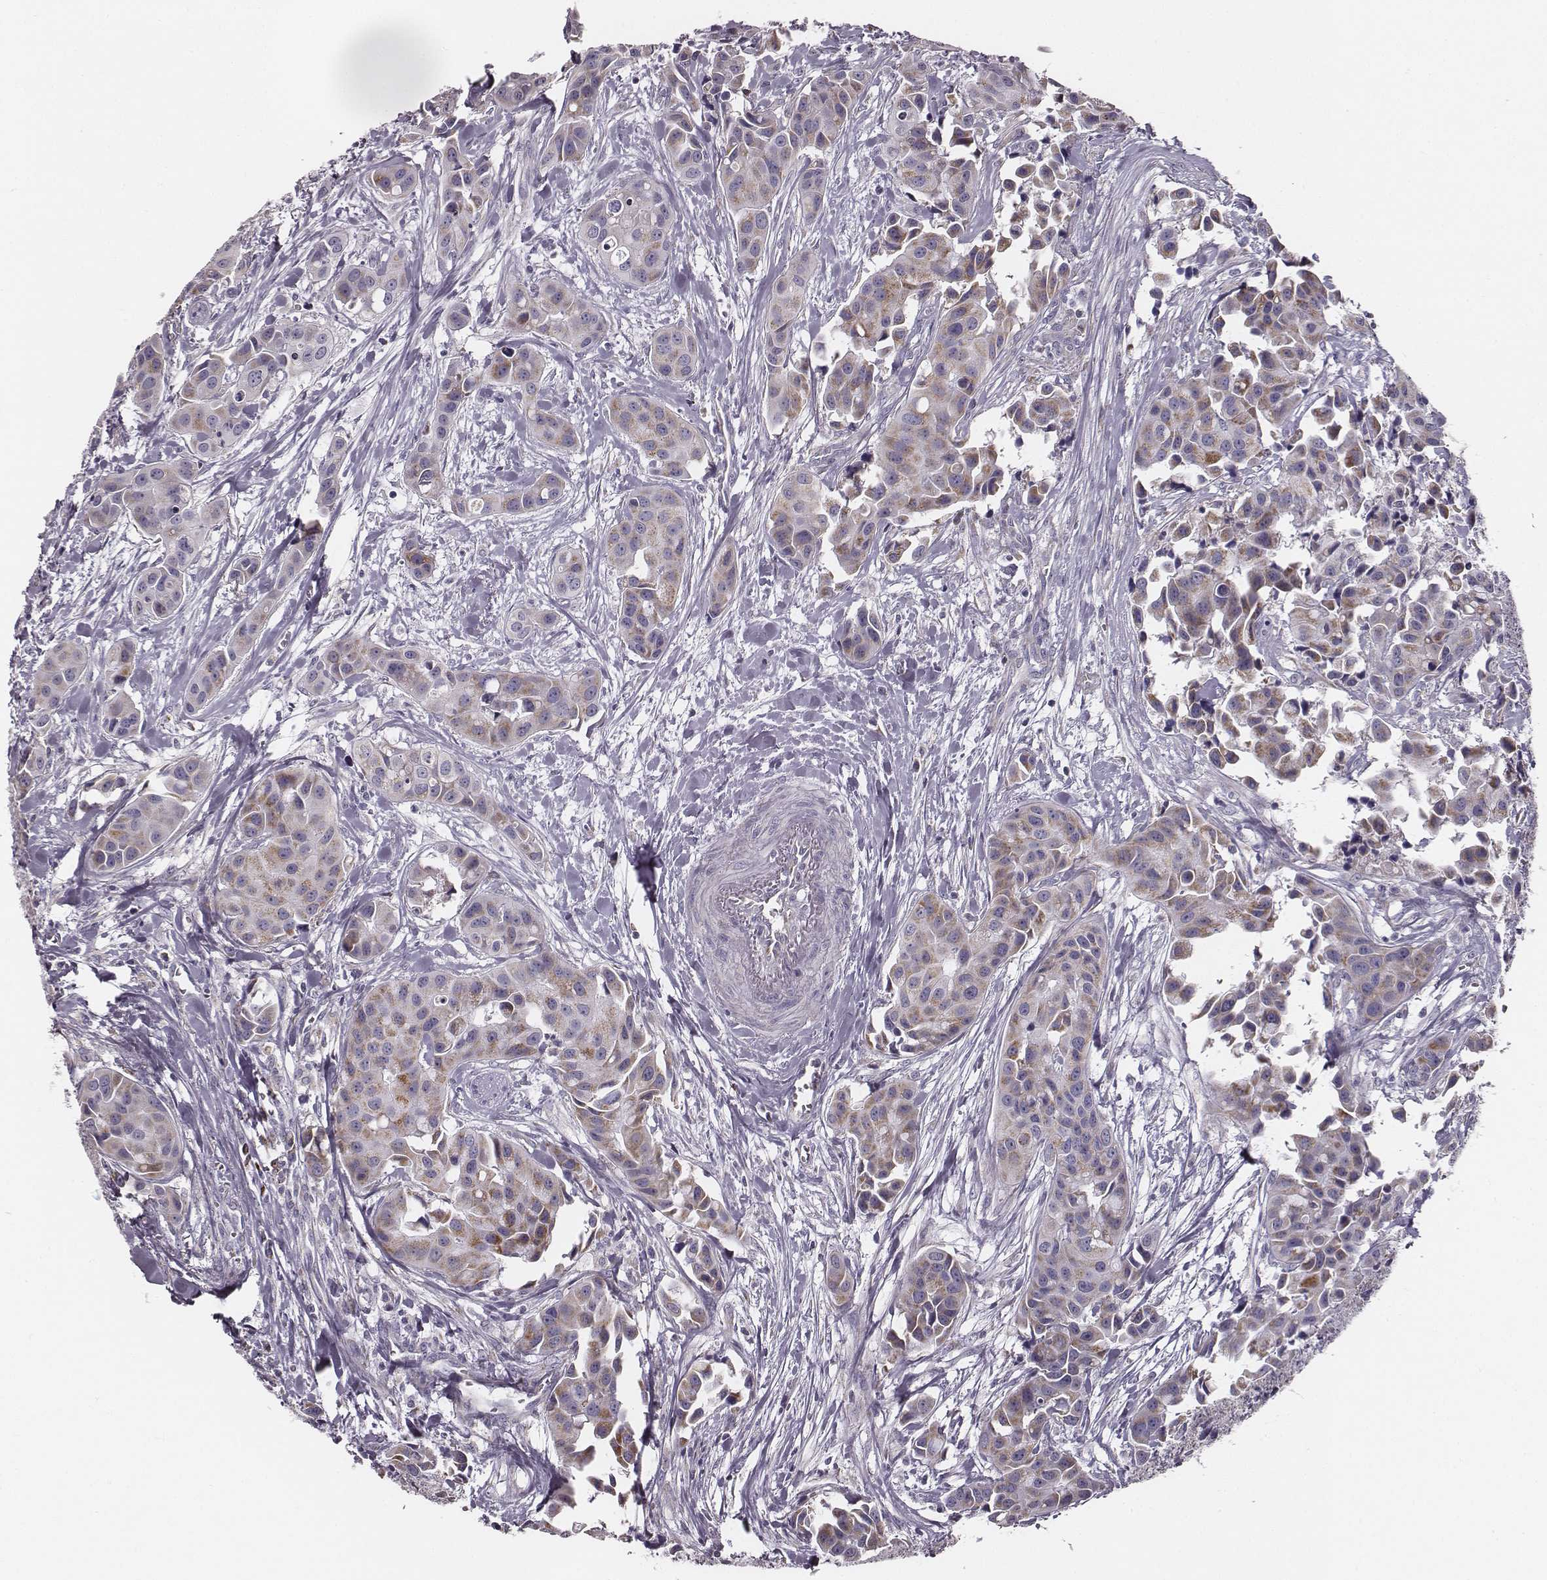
{"staining": {"intensity": "weak", "quantity": "25%-75%", "location": "cytoplasmic/membranous"}, "tissue": "head and neck cancer", "cell_type": "Tumor cells", "image_type": "cancer", "snomed": [{"axis": "morphology", "description": "Adenocarcinoma, NOS"}, {"axis": "topography", "description": "Head-Neck"}], "caption": "Protein staining of adenocarcinoma (head and neck) tissue demonstrates weak cytoplasmic/membranous positivity in about 25%-75% of tumor cells.", "gene": "UBL4B", "patient": {"sex": "male", "age": 76}}